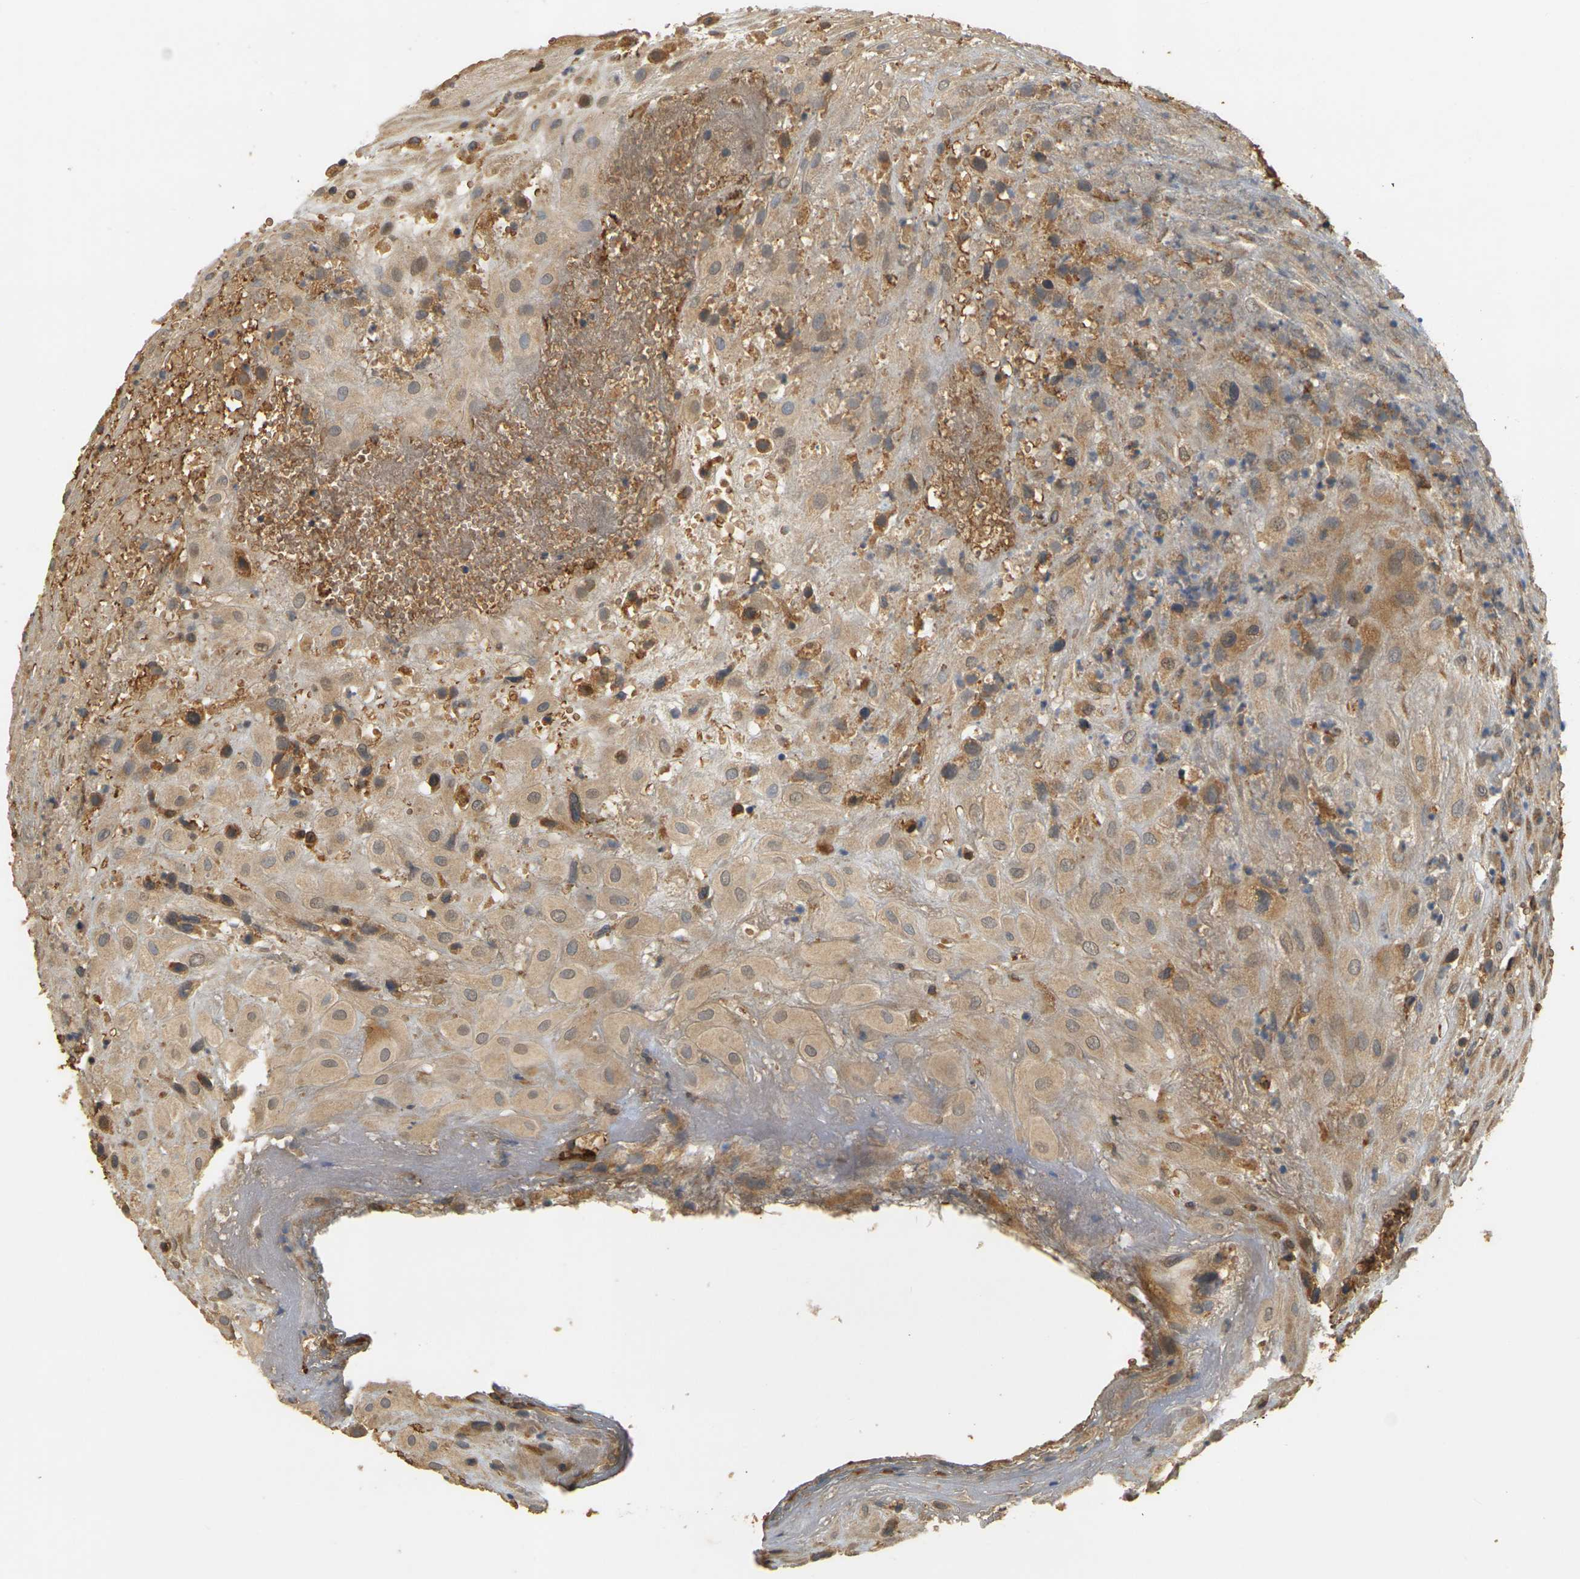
{"staining": {"intensity": "moderate", "quantity": ">75%", "location": "cytoplasmic/membranous"}, "tissue": "placenta", "cell_type": "Decidual cells", "image_type": "normal", "snomed": [{"axis": "morphology", "description": "Normal tissue, NOS"}, {"axis": "topography", "description": "Placenta"}], "caption": "Immunohistochemistry (IHC) (DAB (3,3'-diaminobenzidine)) staining of unremarkable placenta demonstrates moderate cytoplasmic/membranous protein staining in approximately >75% of decidual cells.", "gene": "MEGF9", "patient": {"sex": "female", "age": 18}}